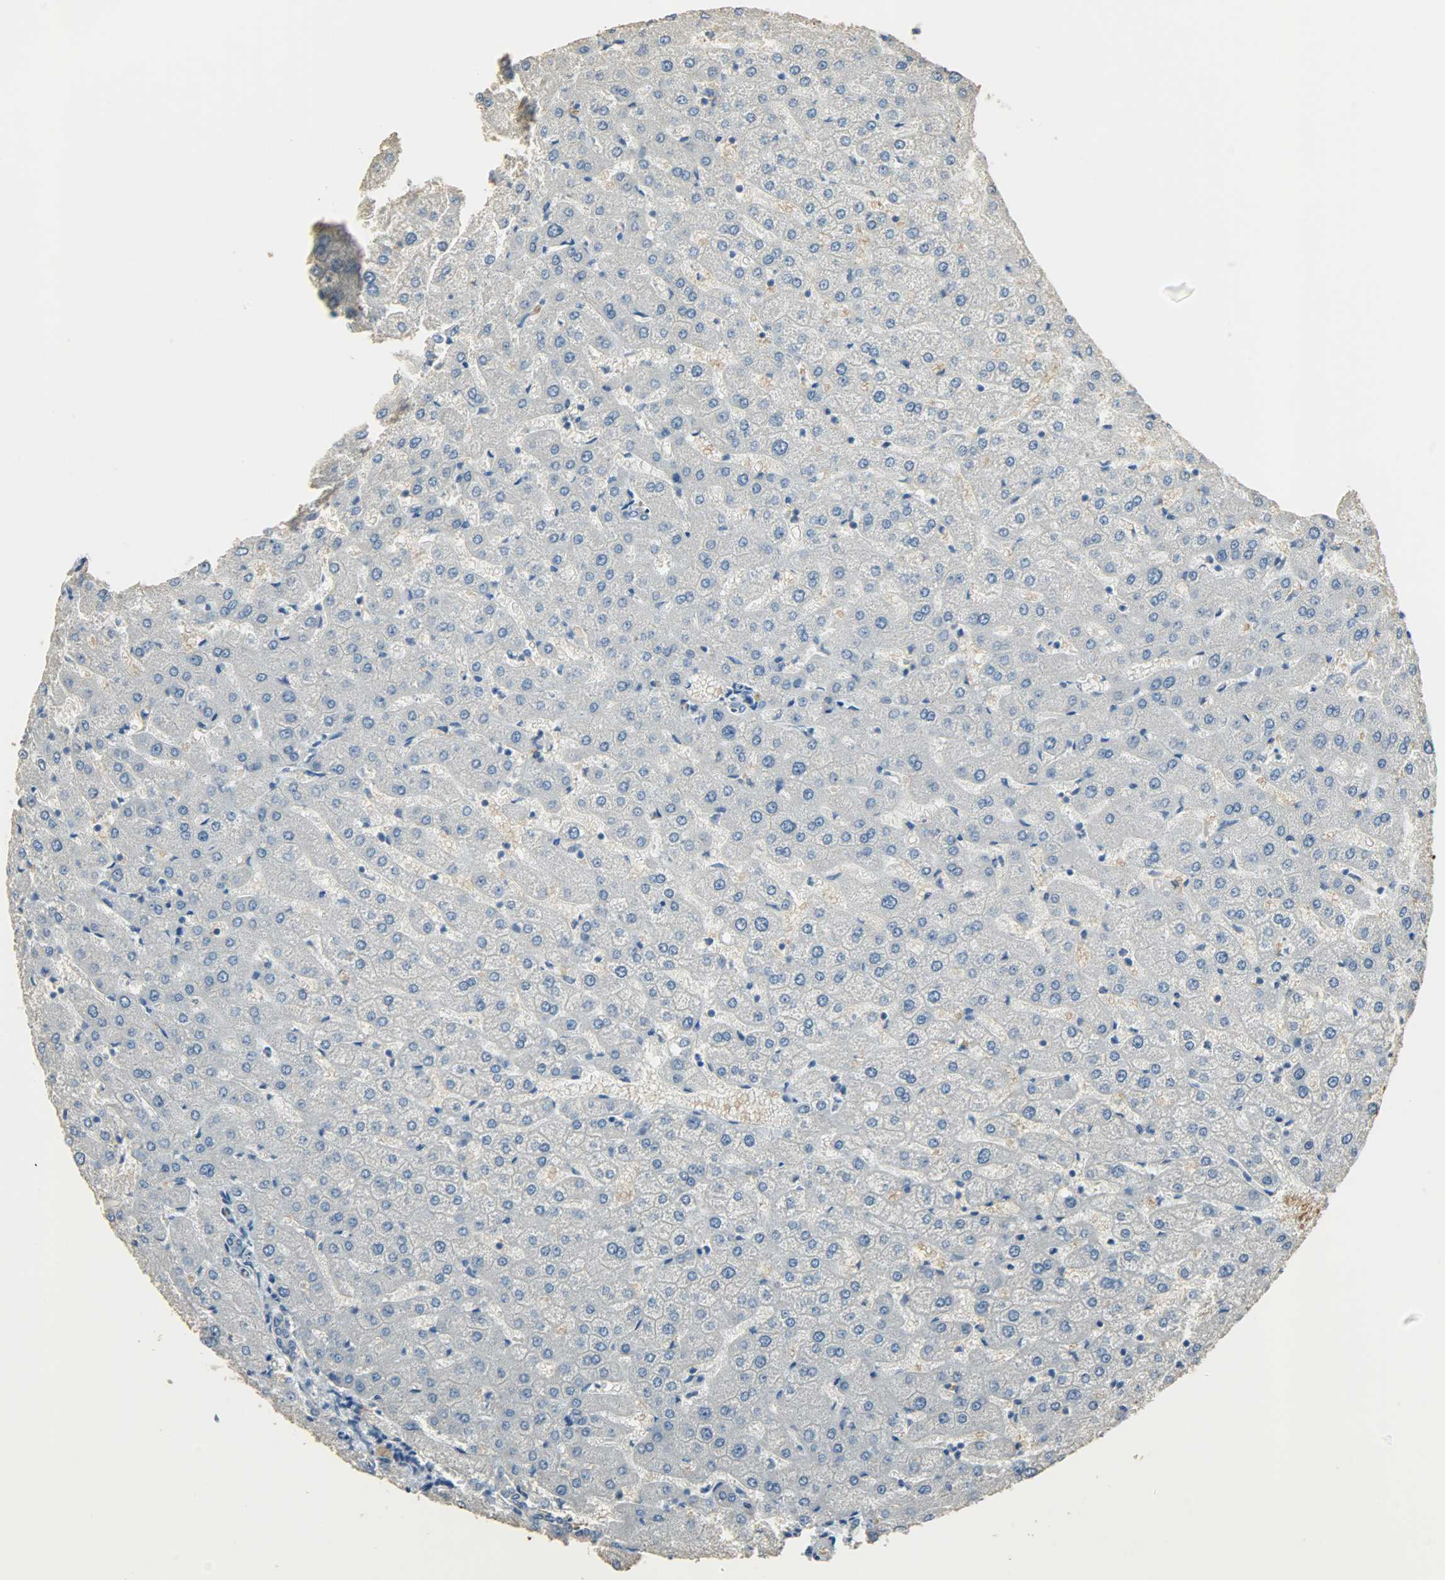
{"staining": {"intensity": "negative", "quantity": "none", "location": "none"}, "tissue": "liver", "cell_type": "Cholangiocytes", "image_type": "normal", "snomed": [{"axis": "morphology", "description": "Normal tissue, NOS"}, {"axis": "morphology", "description": "Fibrosis, NOS"}, {"axis": "topography", "description": "Liver"}], "caption": "This is an immunohistochemistry photomicrograph of normal human liver. There is no positivity in cholangiocytes.", "gene": "PRMT5", "patient": {"sex": "female", "age": 29}}